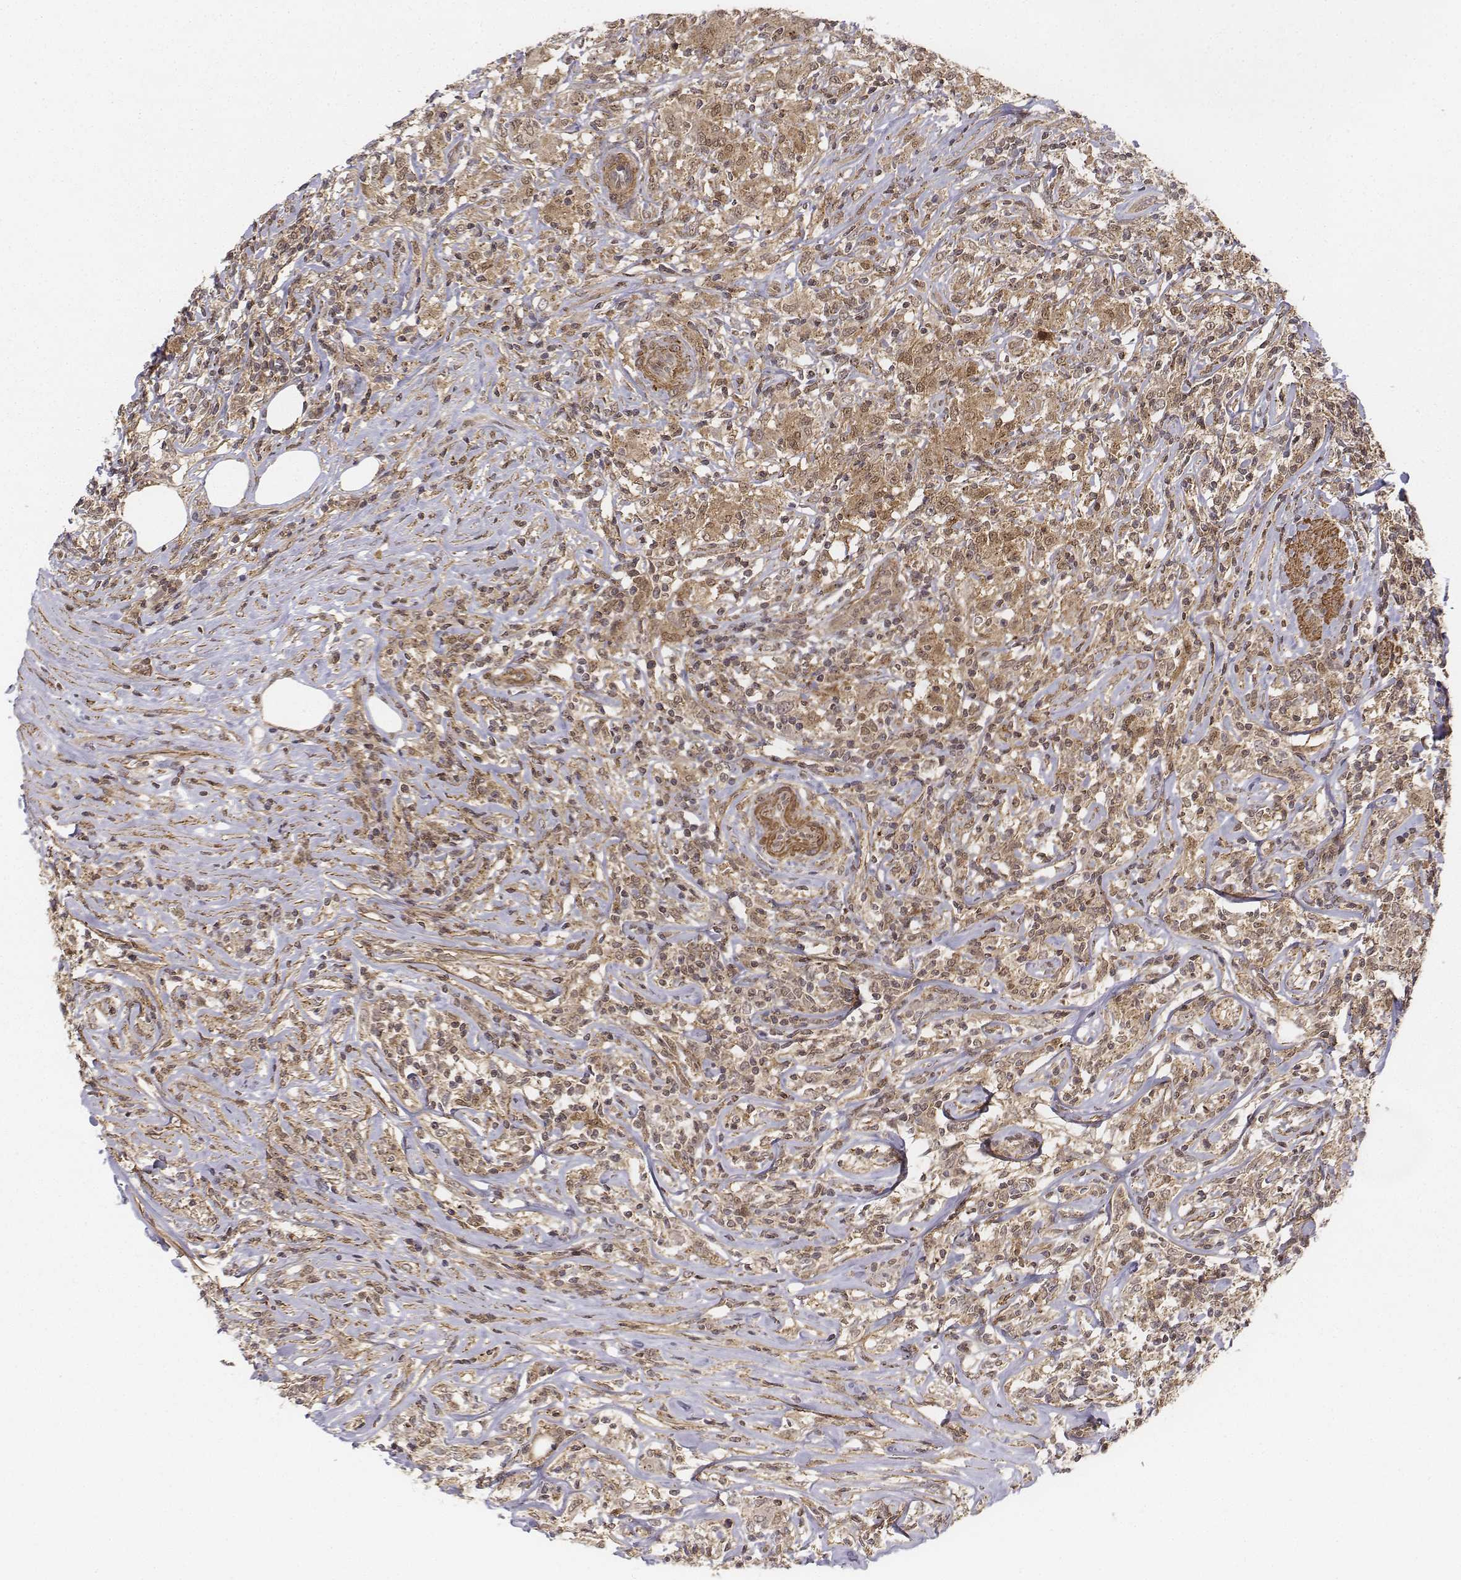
{"staining": {"intensity": "moderate", "quantity": ">75%", "location": "cytoplasmic/membranous"}, "tissue": "lymphoma", "cell_type": "Tumor cells", "image_type": "cancer", "snomed": [{"axis": "morphology", "description": "Malignant lymphoma, non-Hodgkin's type, High grade"}, {"axis": "topography", "description": "Lymph node"}], "caption": "Protein expression analysis of high-grade malignant lymphoma, non-Hodgkin's type displays moderate cytoplasmic/membranous expression in about >75% of tumor cells. Nuclei are stained in blue.", "gene": "ZFYVE19", "patient": {"sex": "female", "age": 84}}